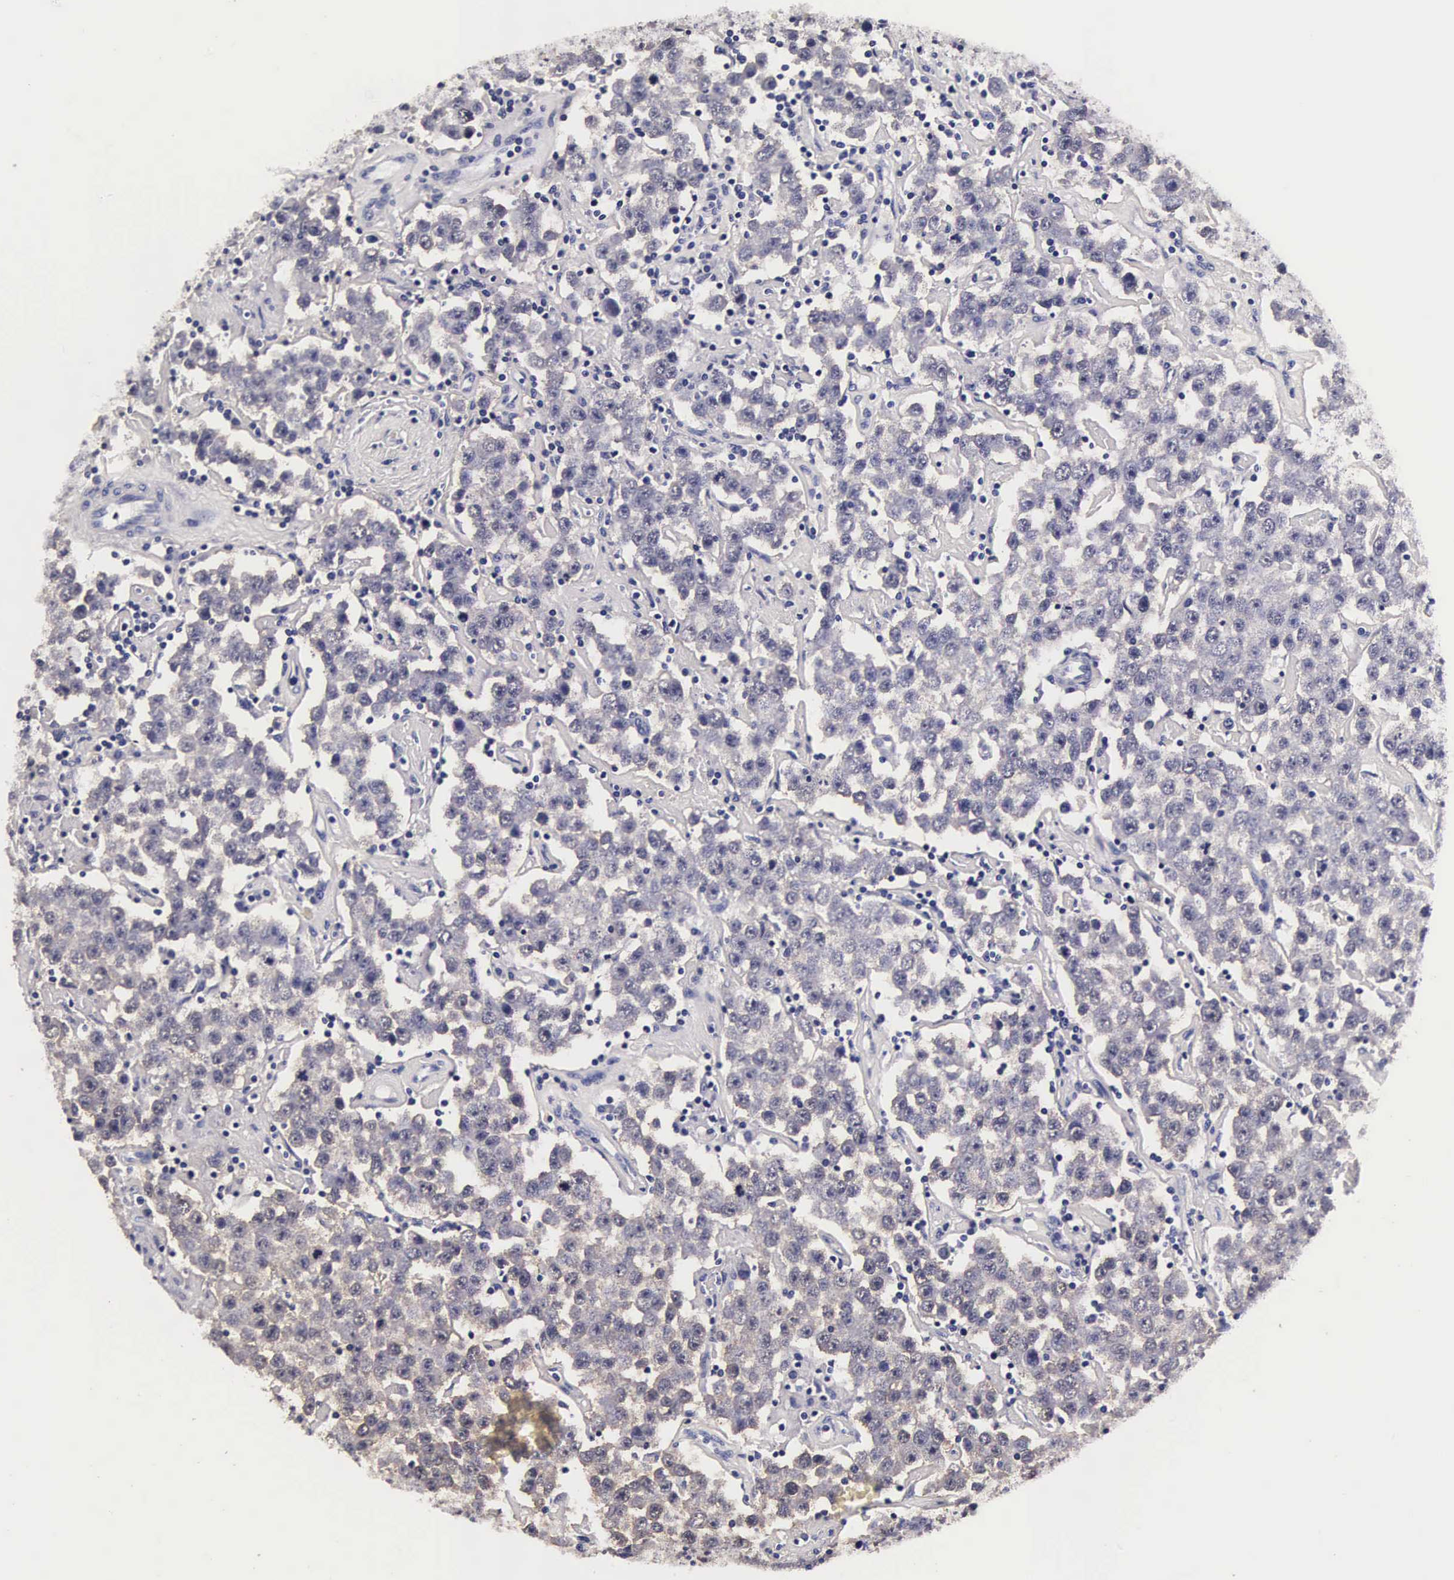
{"staining": {"intensity": "negative", "quantity": "none", "location": "none"}, "tissue": "testis cancer", "cell_type": "Tumor cells", "image_type": "cancer", "snomed": [{"axis": "morphology", "description": "Seminoma, NOS"}, {"axis": "topography", "description": "Testis"}], "caption": "This is an IHC photomicrograph of human testis cancer. There is no staining in tumor cells.", "gene": "TECPR2", "patient": {"sex": "male", "age": 52}}